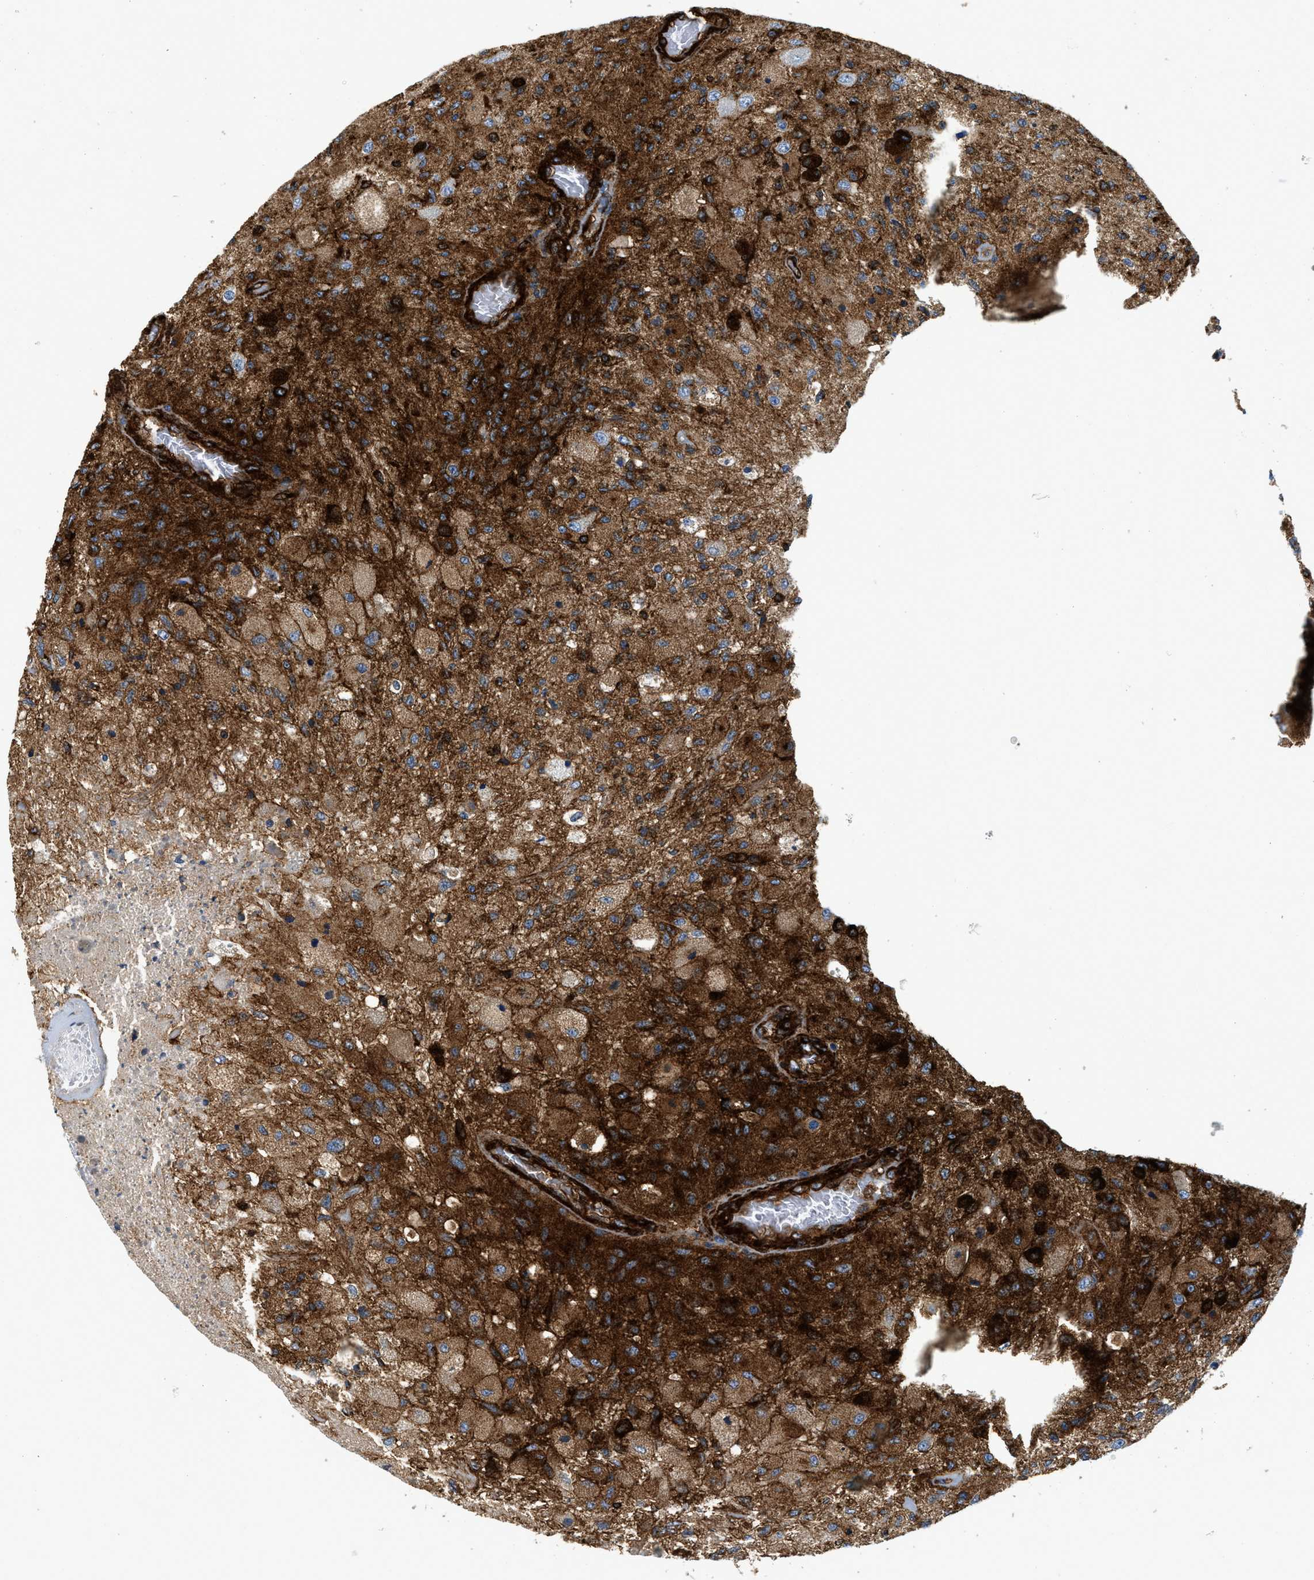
{"staining": {"intensity": "strong", "quantity": ">75%", "location": "cytoplasmic/membranous"}, "tissue": "glioma", "cell_type": "Tumor cells", "image_type": "cancer", "snomed": [{"axis": "morphology", "description": "Normal tissue, NOS"}, {"axis": "morphology", "description": "Glioma, malignant, High grade"}, {"axis": "topography", "description": "Cerebral cortex"}], "caption": "DAB (3,3'-diaminobenzidine) immunohistochemical staining of human malignant high-grade glioma reveals strong cytoplasmic/membranous protein positivity in approximately >75% of tumor cells.", "gene": "HIP1", "patient": {"sex": "male", "age": 77}}